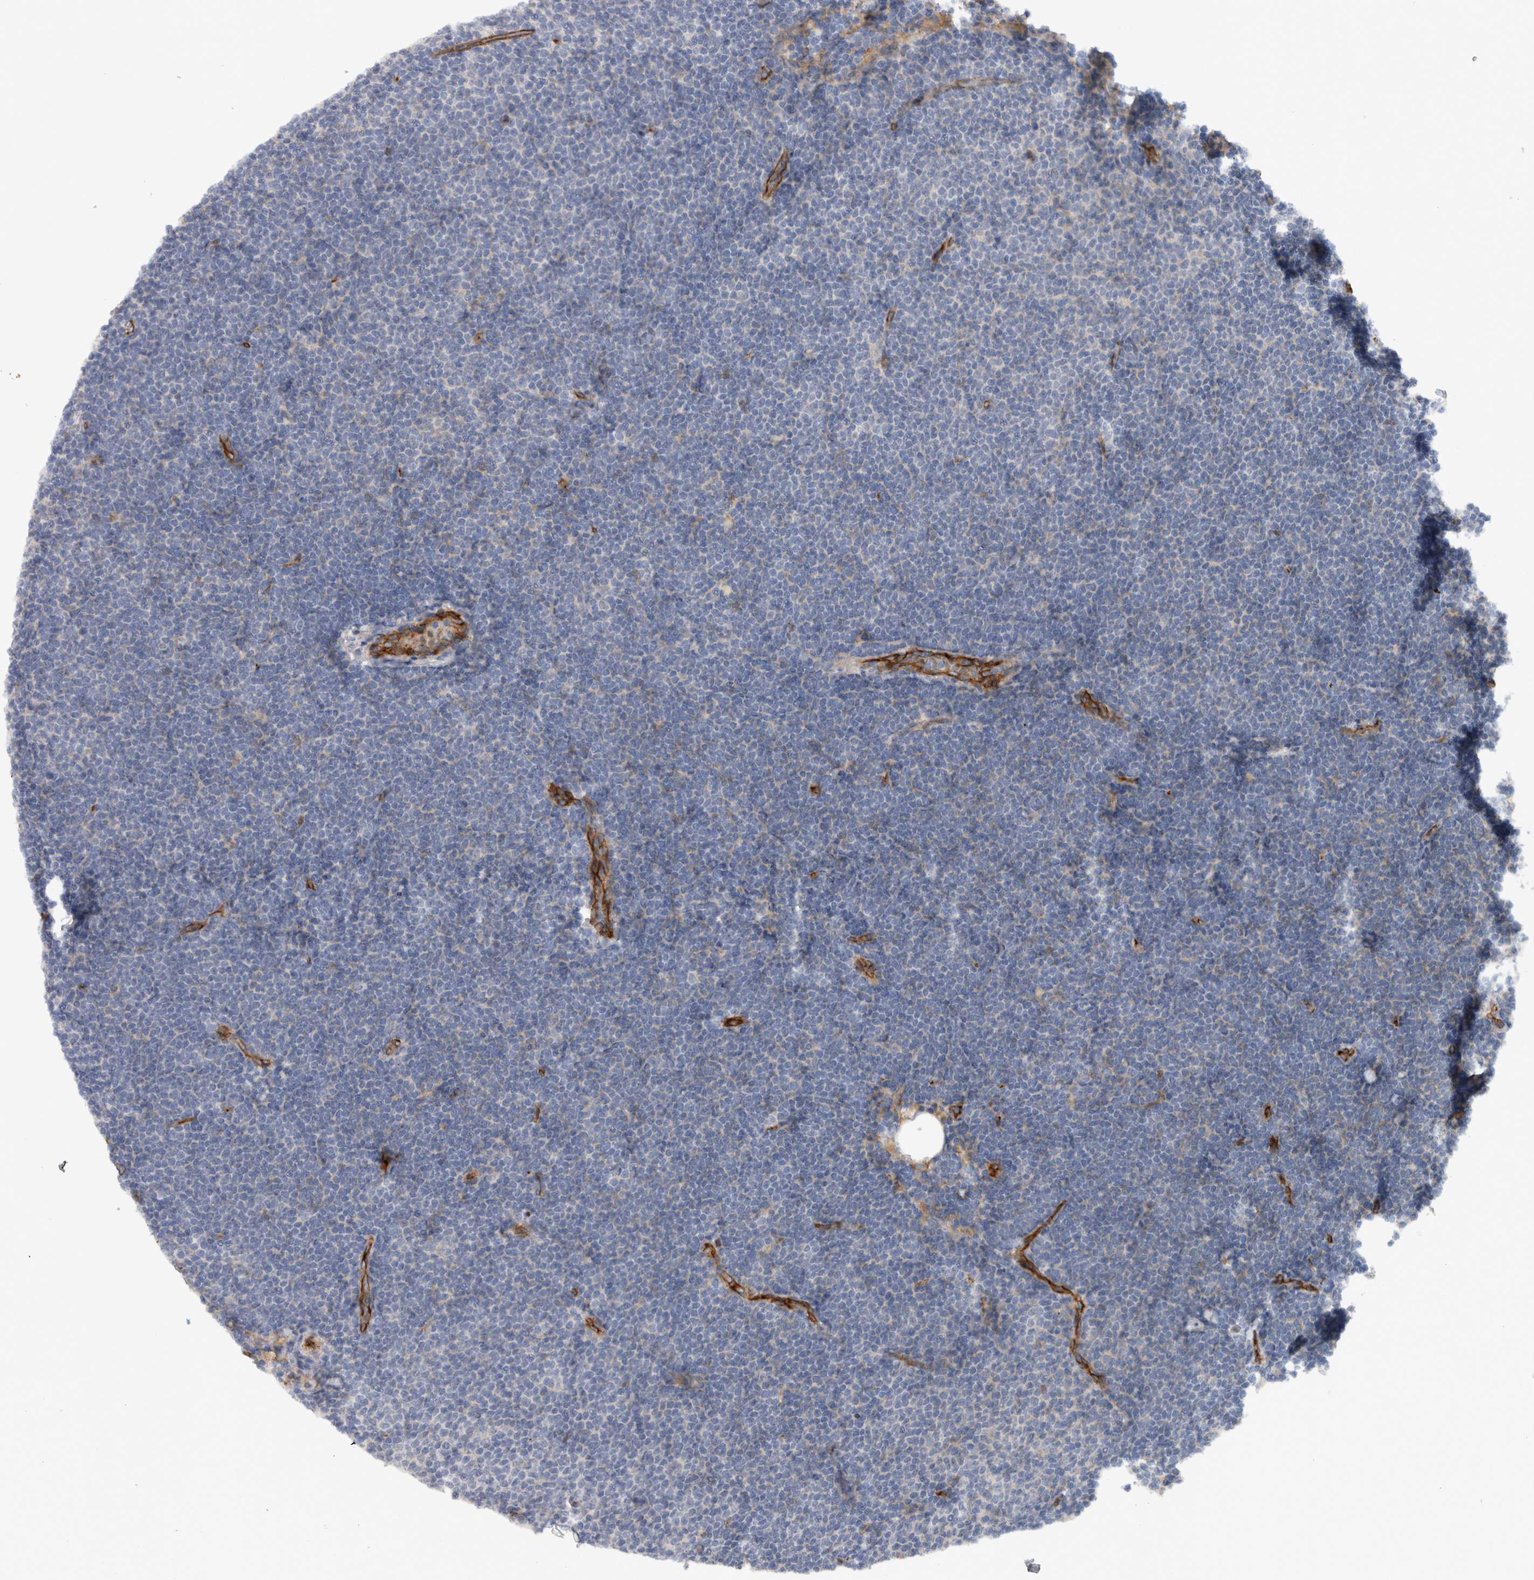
{"staining": {"intensity": "negative", "quantity": "none", "location": "none"}, "tissue": "lymphoma", "cell_type": "Tumor cells", "image_type": "cancer", "snomed": [{"axis": "morphology", "description": "Malignant lymphoma, non-Hodgkin's type, Low grade"}, {"axis": "topography", "description": "Lymph node"}], "caption": "The immunohistochemistry (IHC) photomicrograph has no significant staining in tumor cells of lymphoma tissue.", "gene": "CD59", "patient": {"sex": "female", "age": 53}}